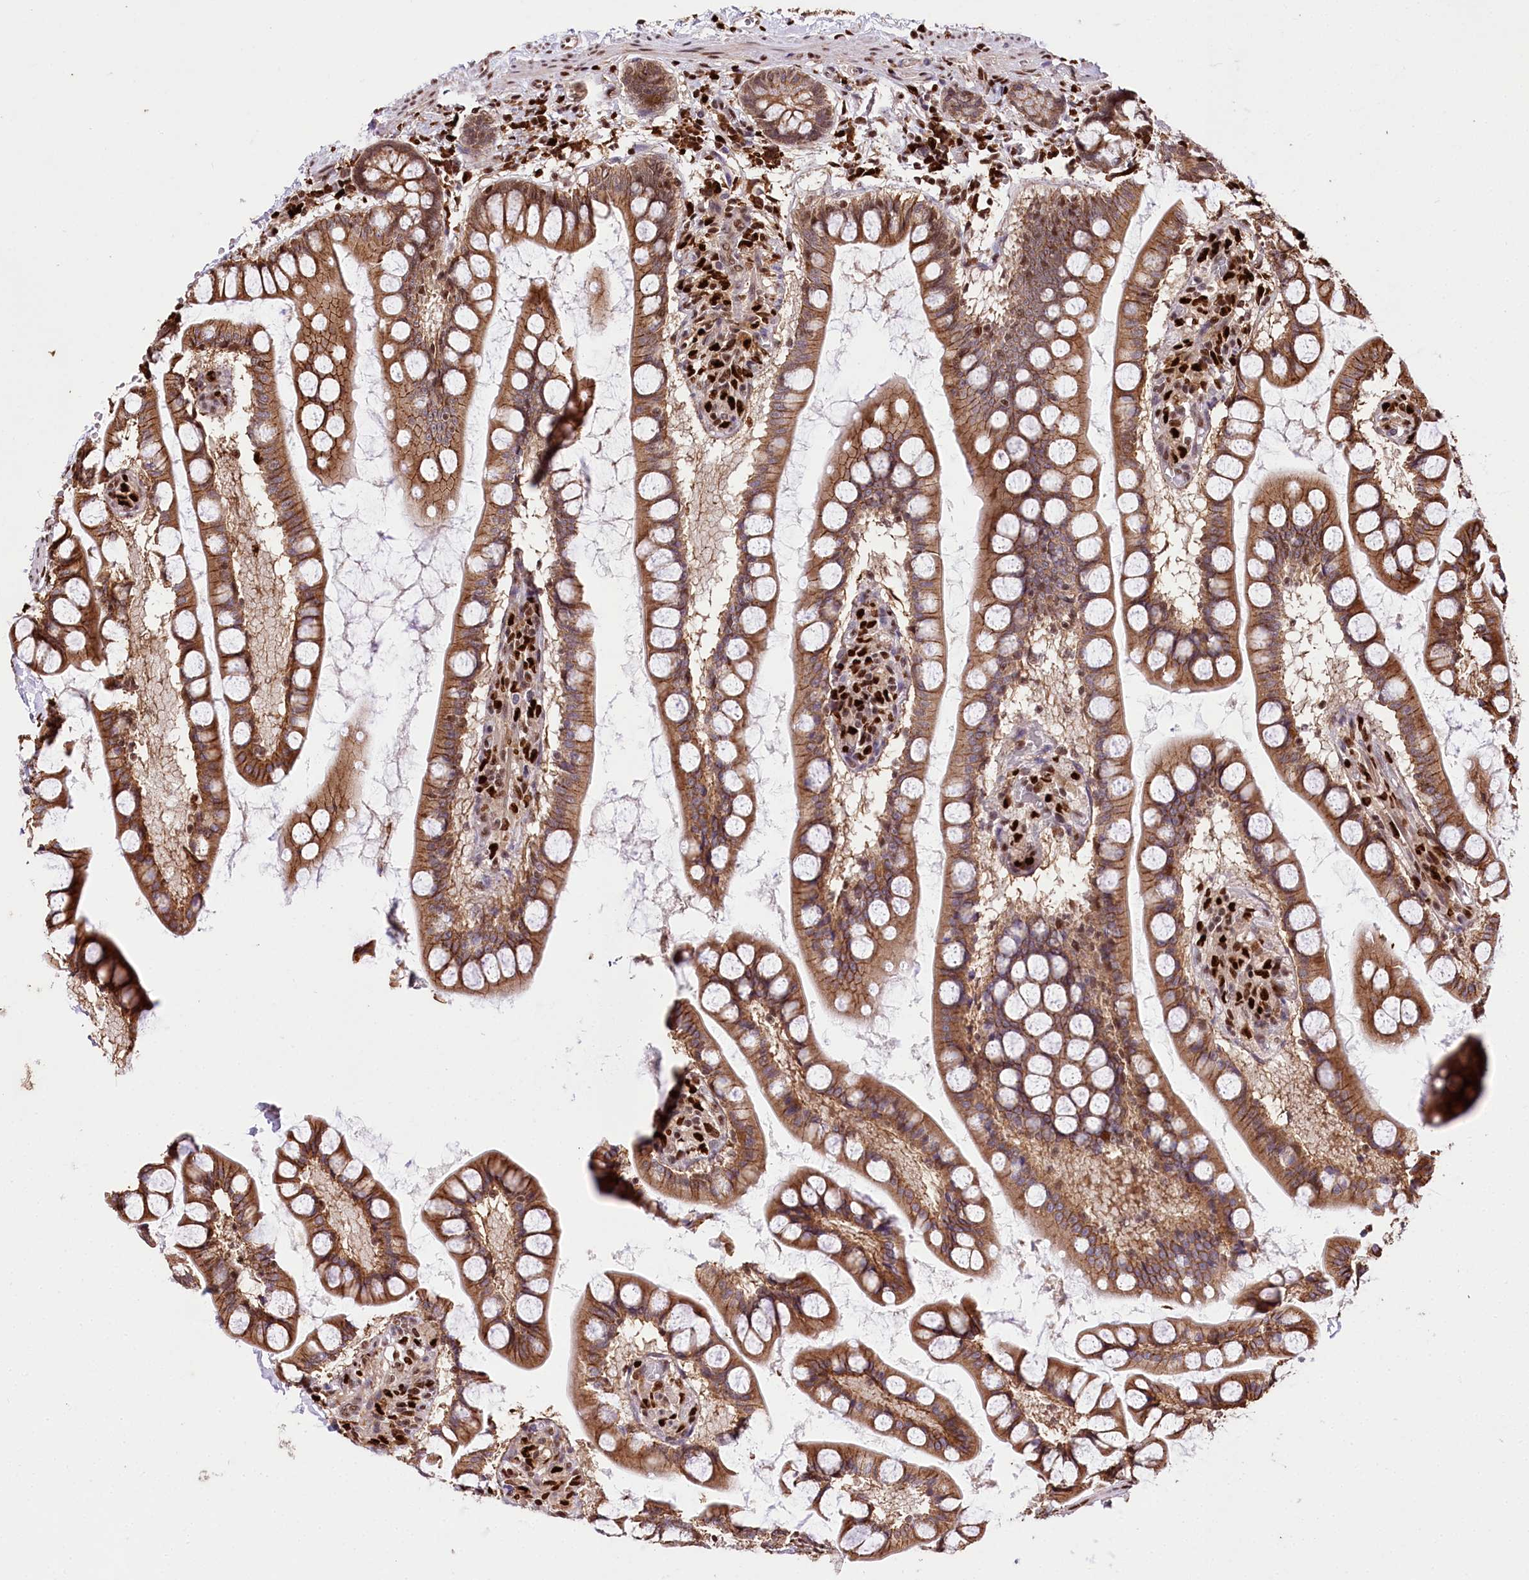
{"staining": {"intensity": "moderate", "quantity": ">75%", "location": "cytoplasmic/membranous"}, "tissue": "small intestine", "cell_type": "Glandular cells", "image_type": "normal", "snomed": [{"axis": "morphology", "description": "Normal tissue, NOS"}, {"axis": "topography", "description": "Small intestine"}], "caption": "IHC histopathology image of unremarkable small intestine: human small intestine stained using IHC exhibits medium levels of moderate protein expression localized specifically in the cytoplasmic/membranous of glandular cells, appearing as a cytoplasmic/membranous brown color.", "gene": "FIGN", "patient": {"sex": "male", "age": 52}}